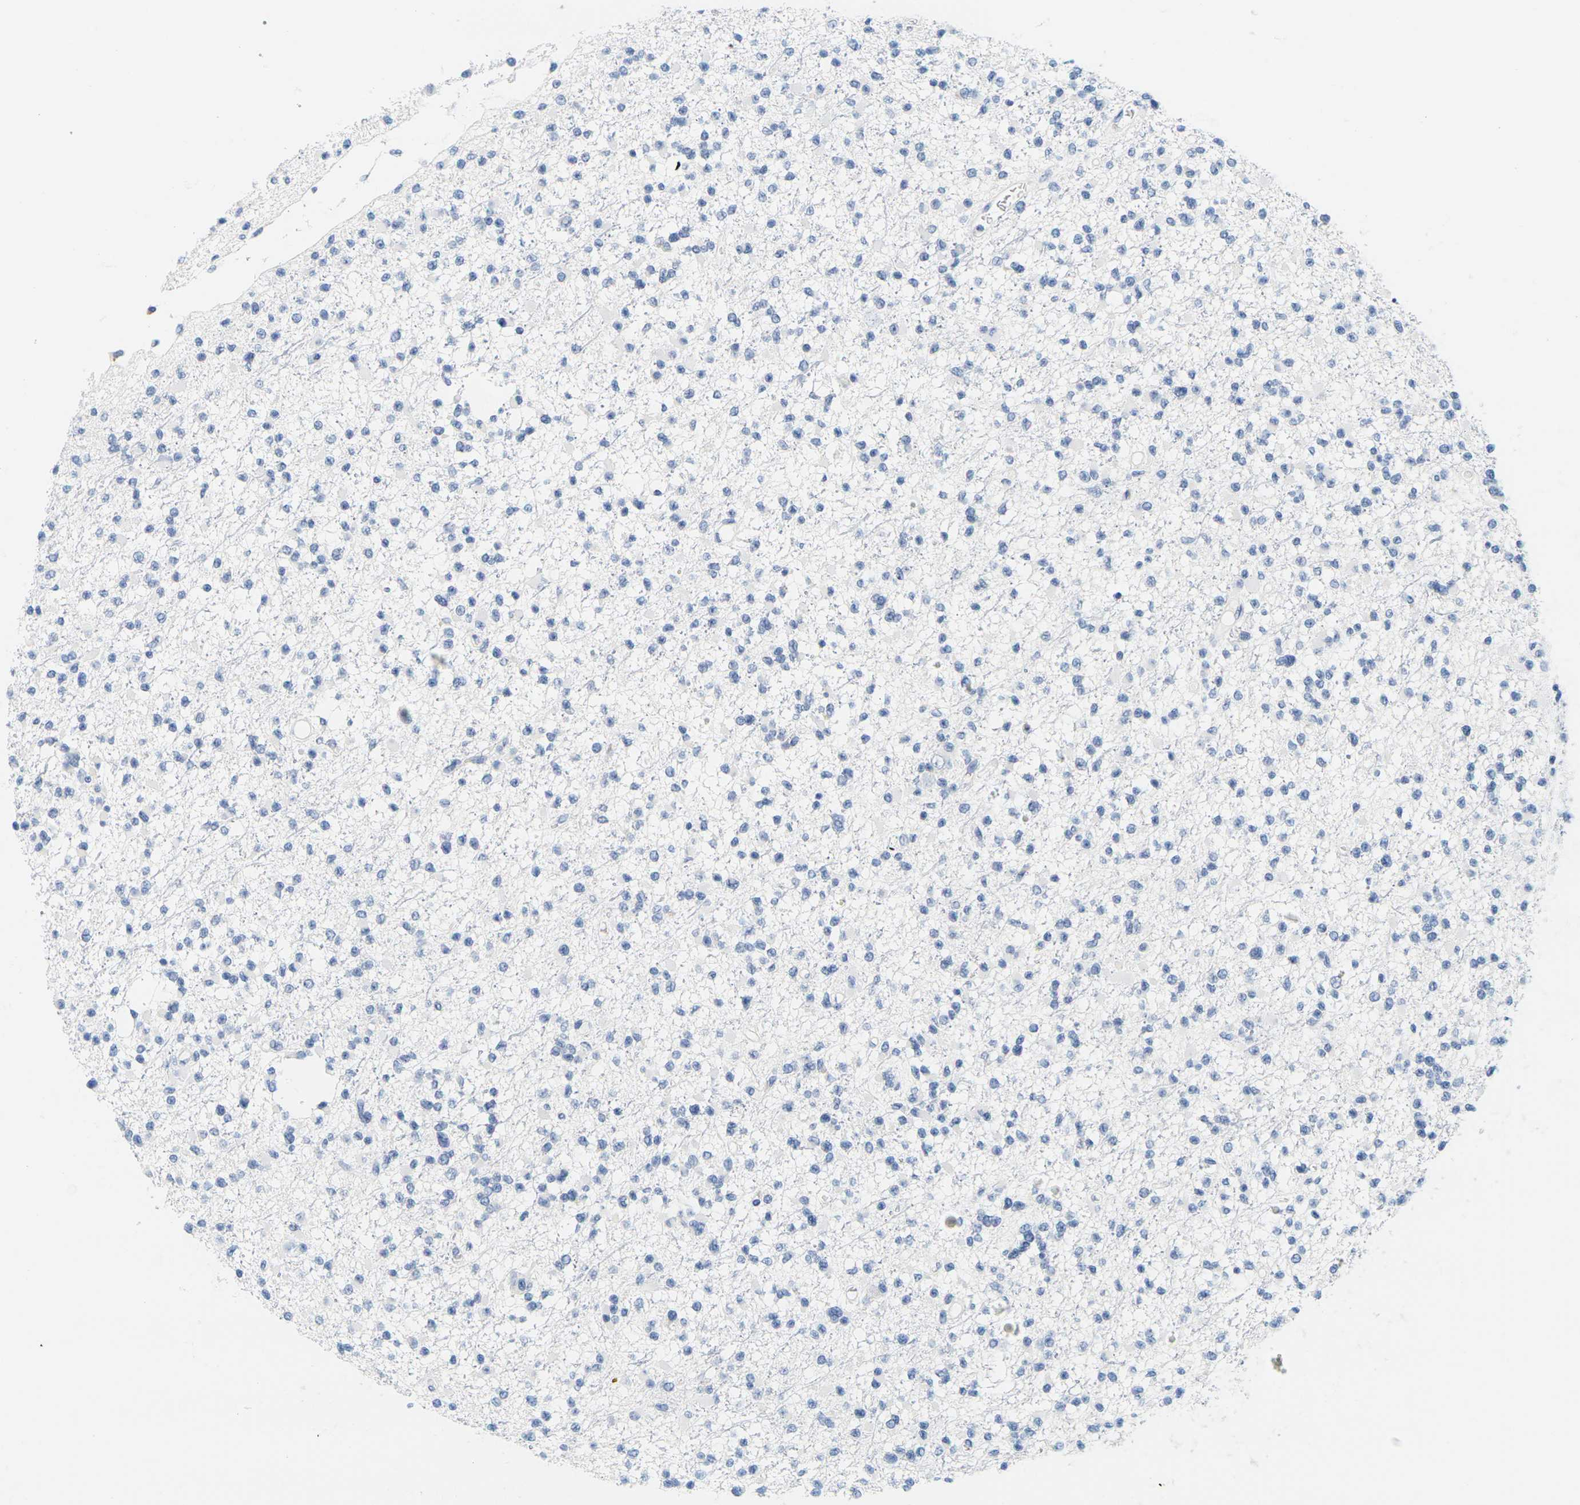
{"staining": {"intensity": "negative", "quantity": "none", "location": "none"}, "tissue": "glioma", "cell_type": "Tumor cells", "image_type": "cancer", "snomed": [{"axis": "morphology", "description": "Glioma, malignant, Low grade"}, {"axis": "topography", "description": "Brain"}], "caption": "Immunohistochemical staining of human glioma reveals no significant staining in tumor cells.", "gene": "HLA-DOB", "patient": {"sex": "female", "age": 22}}